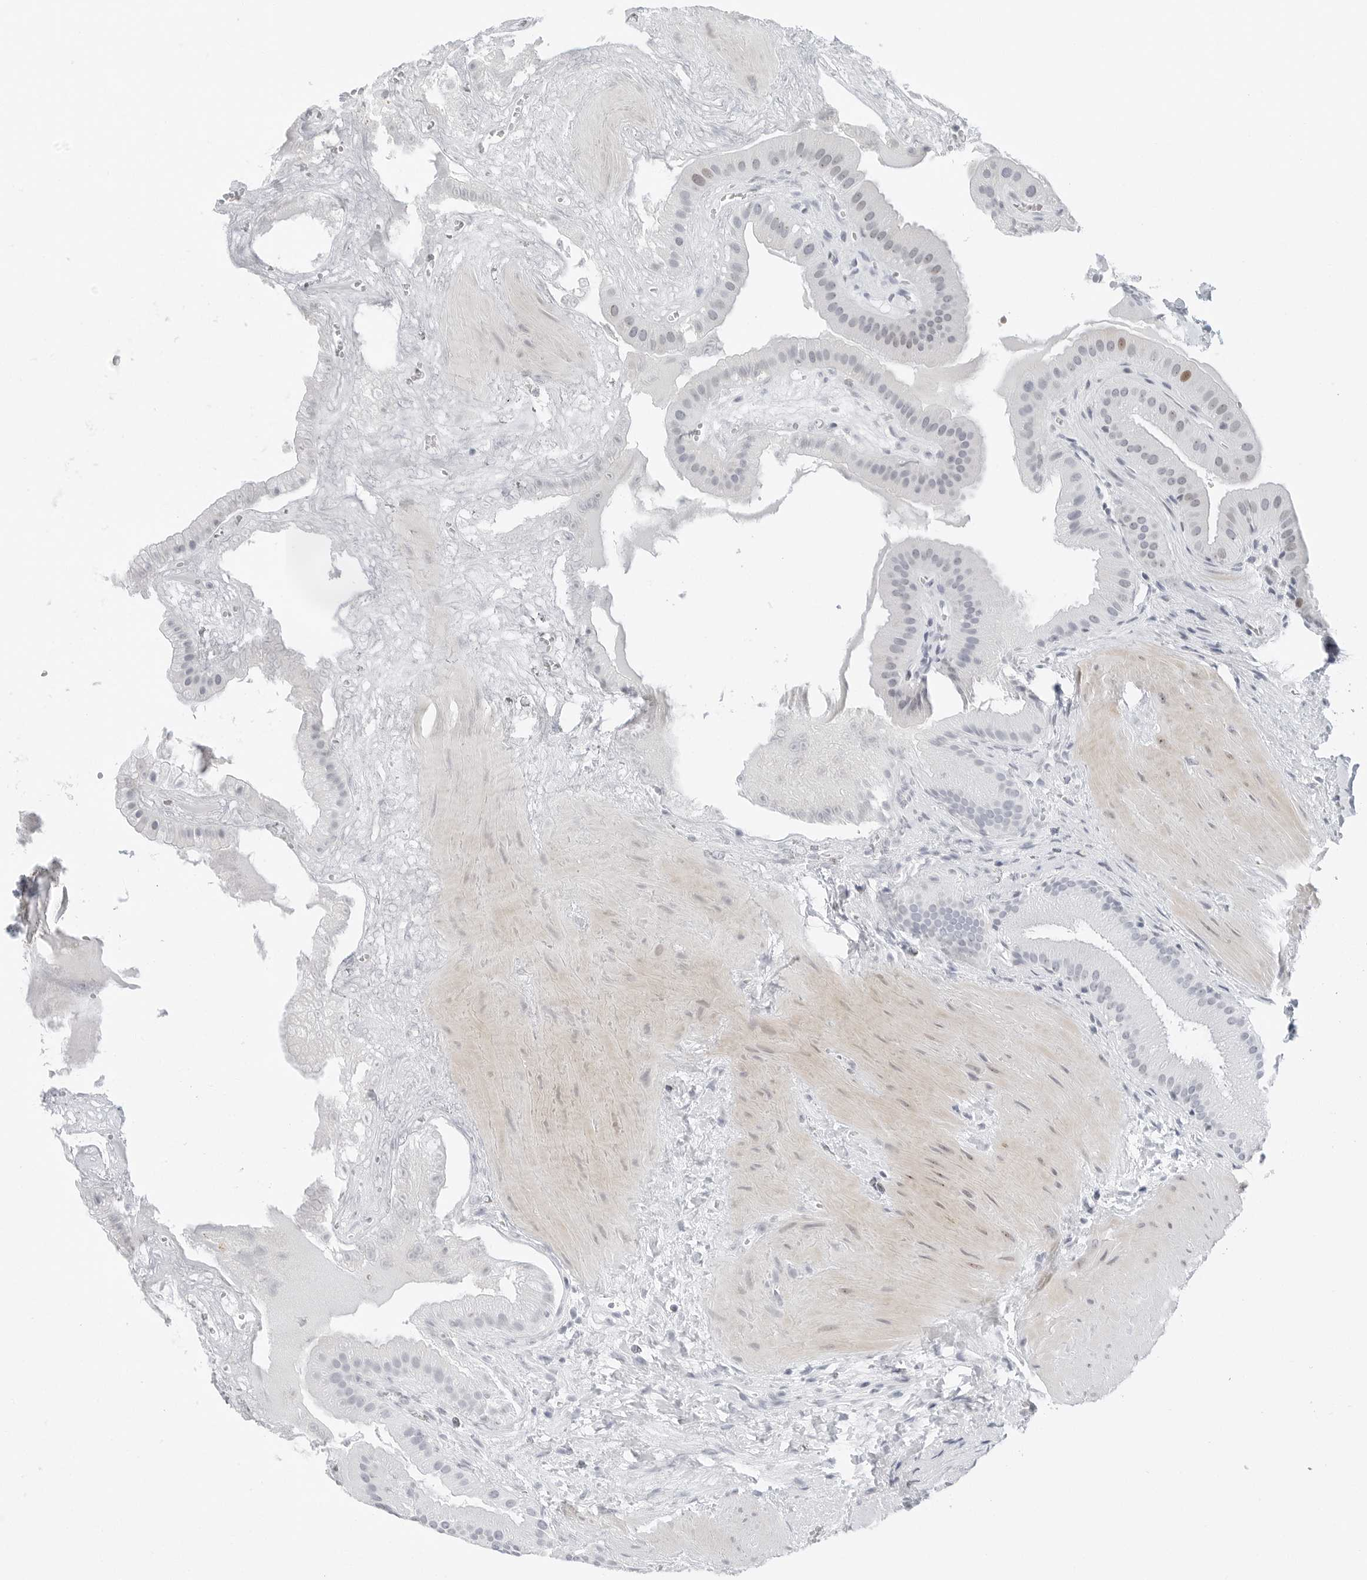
{"staining": {"intensity": "moderate", "quantity": "<25%", "location": "nuclear"}, "tissue": "gallbladder", "cell_type": "Glandular cells", "image_type": "normal", "snomed": [{"axis": "morphology", "description": "Normal tissue, NOS"}, {"axis": "topography", "description": "Gallbladder"}], "caption": "About <25% of glandular cells in benign gallbladder show moderate nuclear protein staining as visualized by brown immunohistochemical staining.", "gene": "NTMT2", "patient": {"sex": "male", "age": 55}}